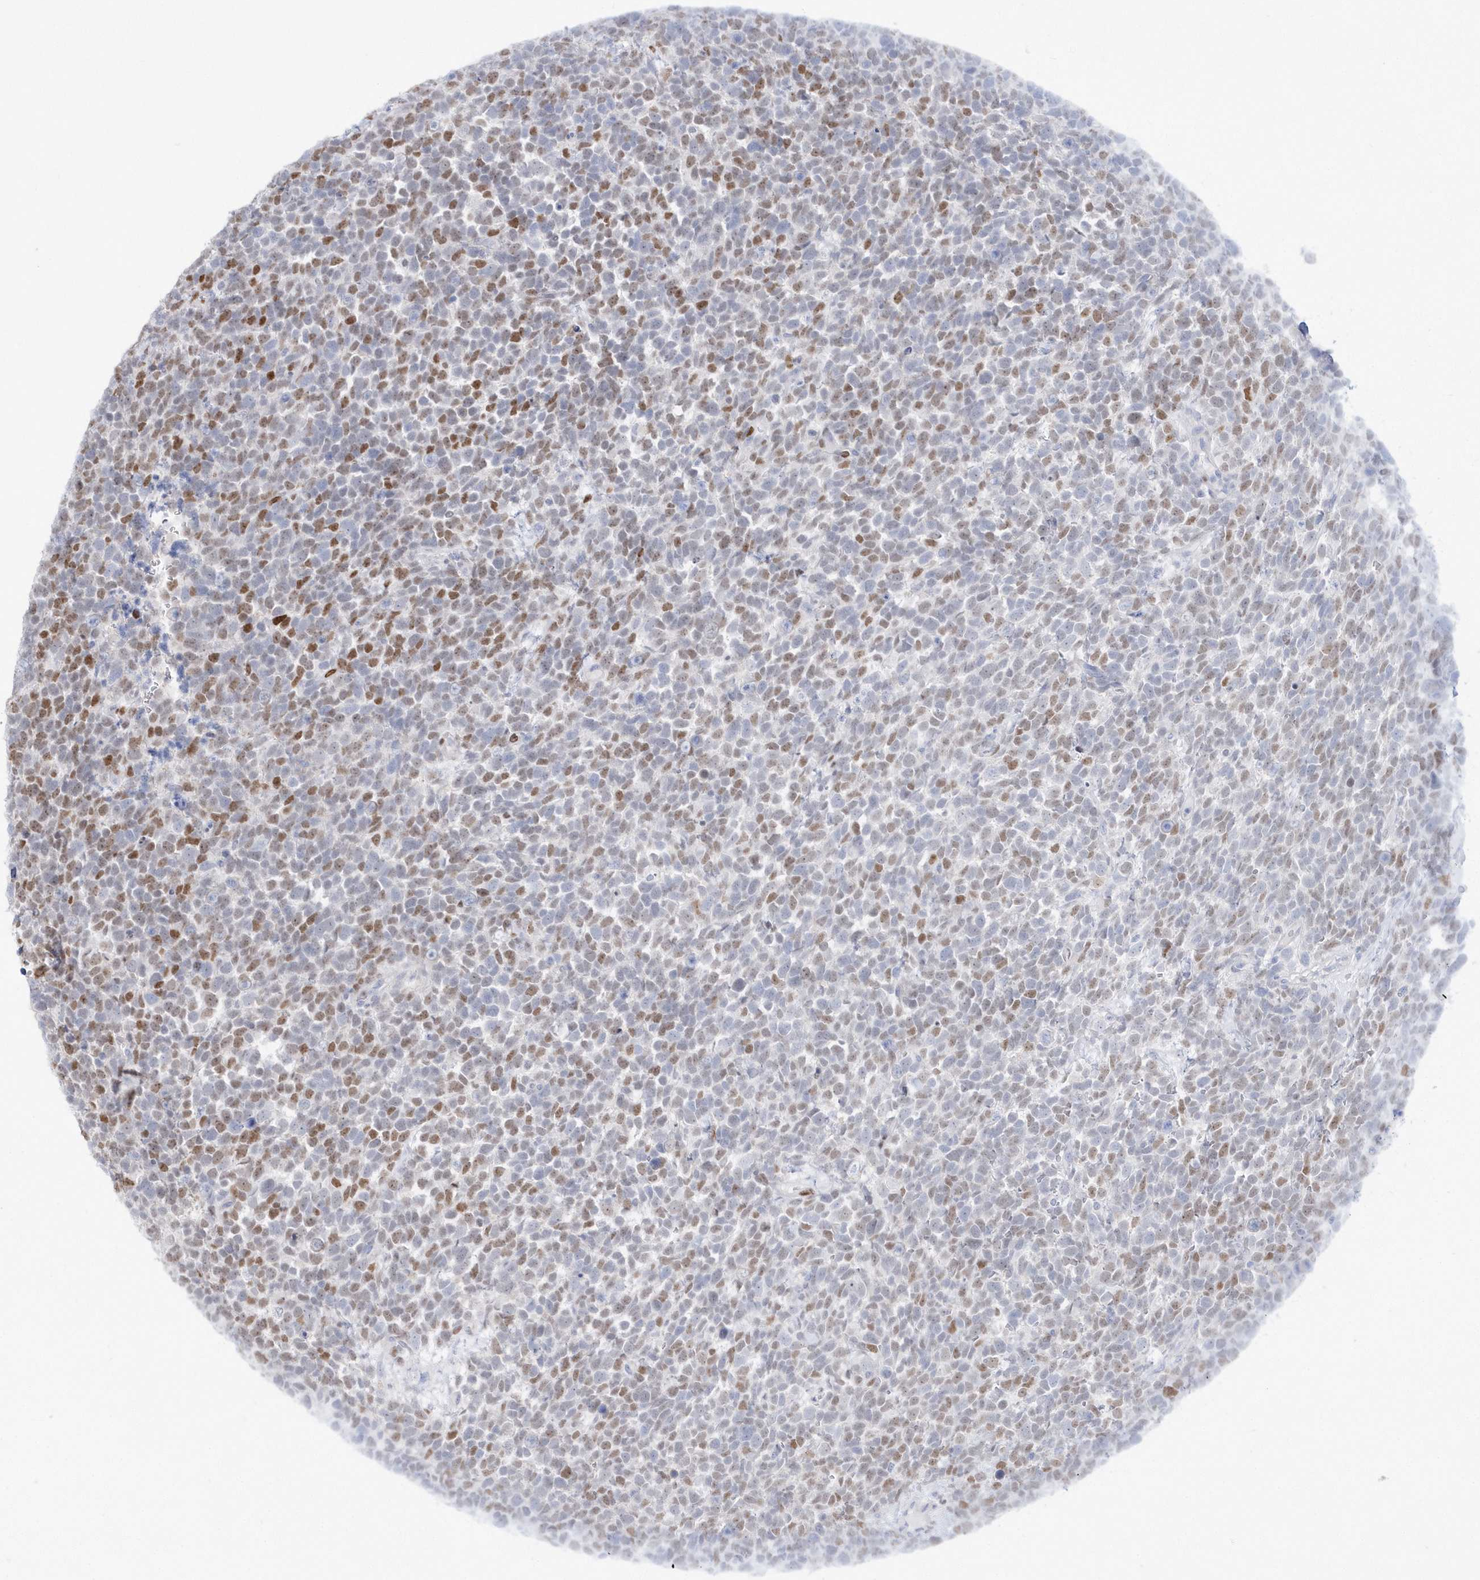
{"staining": {"intensity": "moderate", "quantity": ">75%", "location": "nuclear"}, "tissue": "urothelial cancer", "cell_type": "Tumor cells", "image_type": "cancer", "snomed": [{"axis": "morphology", "description": "Urothelial carcinoma, High grade"}, {"axis": "topography", "description": "Urinary bladder"}], "caption": "This is an image of immunohistochemistry staining of urothelial cancer, which shows moderate expression in the nuclear of tumor cells.", "gene": "TMCO6", "patient": {"sex": "female", "age": 82}}